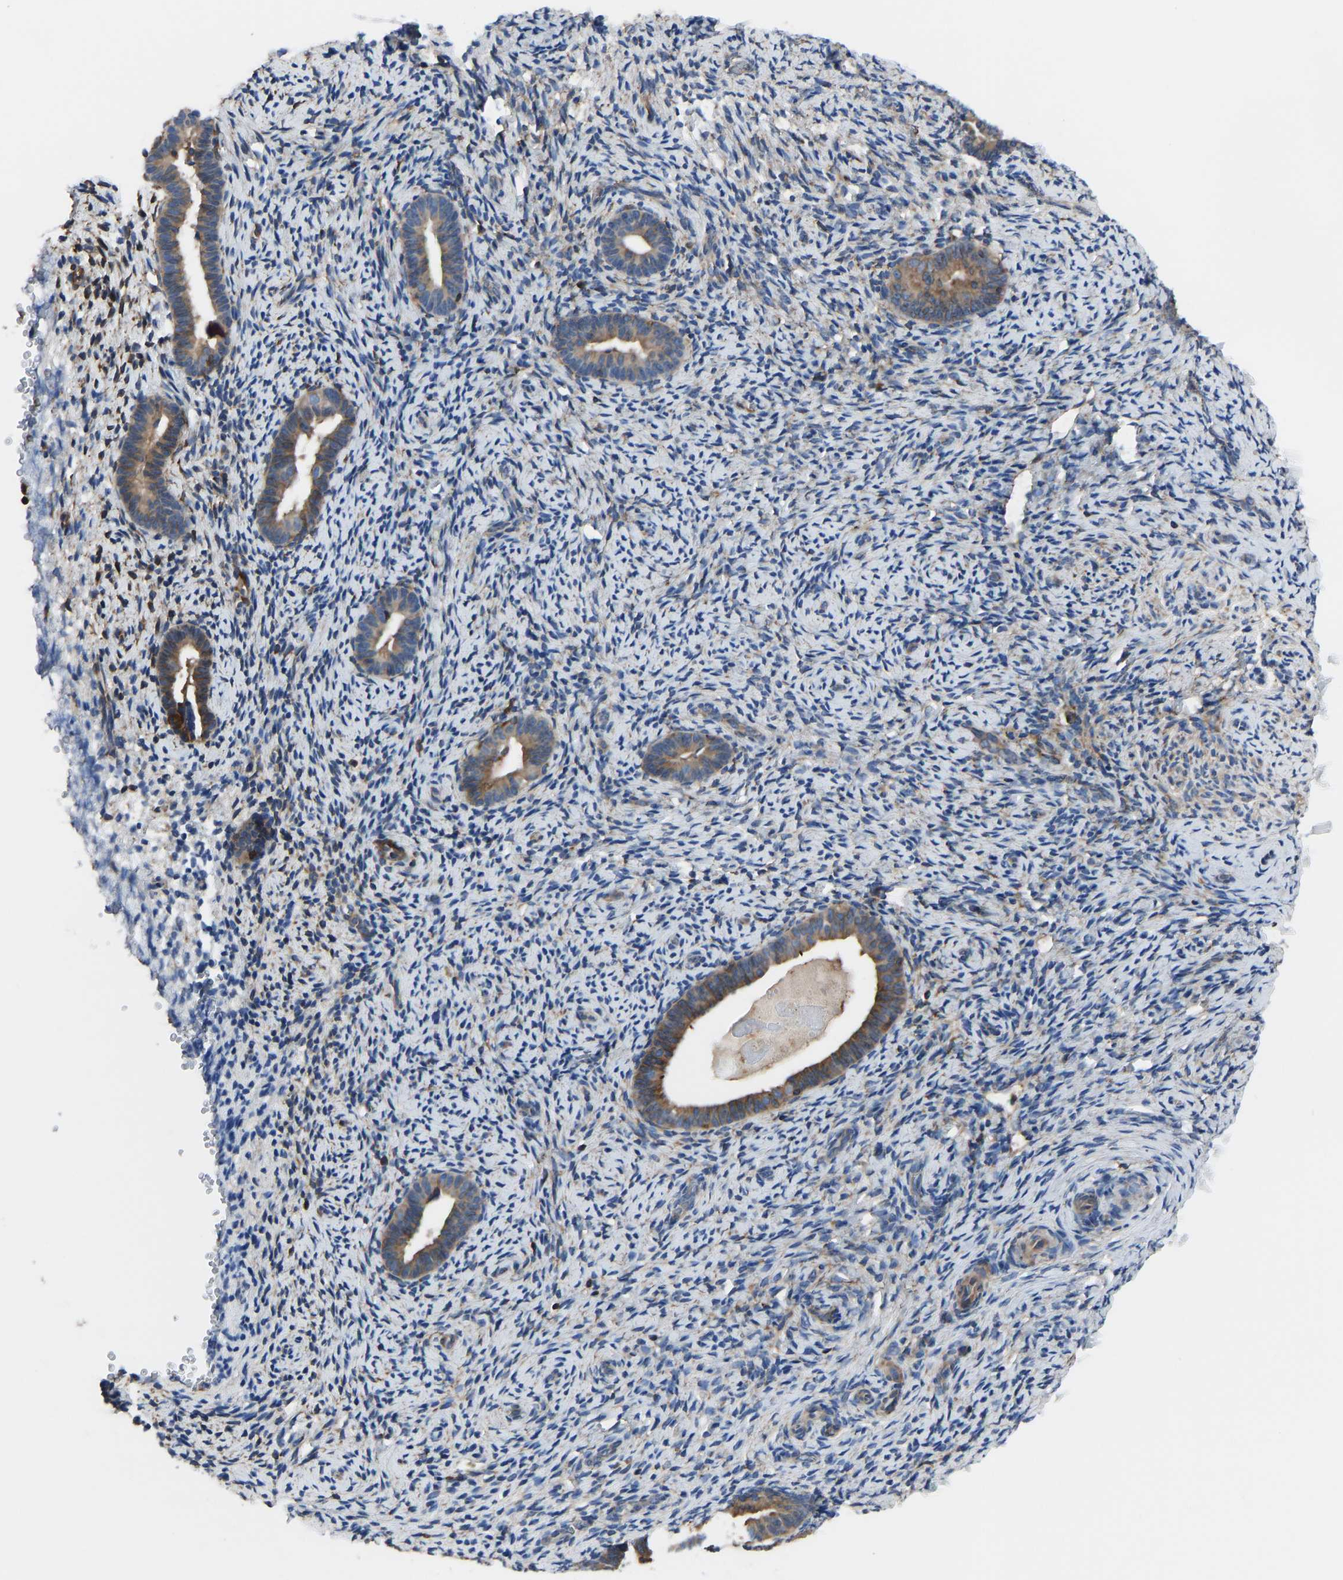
{"staining": {"intensity": "weak", "quantity": "<25%", "location": "cytoplasmic/membranous"}, "tissue": "endometrium", "cell_type": "Cells in endometrial stroma", "image_type": "normal", "snomed": [{"axis": "morphology", "description": "Normal tissue, NOS"}, {"axis": "topography", "description": "Endometrium"}], "caption": "There is no significant staining in cells in endometrial stroma of endometrium. Brightfield microscopy of immunohistochemistry (IHC) stained with DAB (3,3'-diaminobenzidine) (brown) and hematoxylin (blue), captured at high magnification.", "gene": "PRKAR1A", "patient": {"sex": "female", "age": 51}}